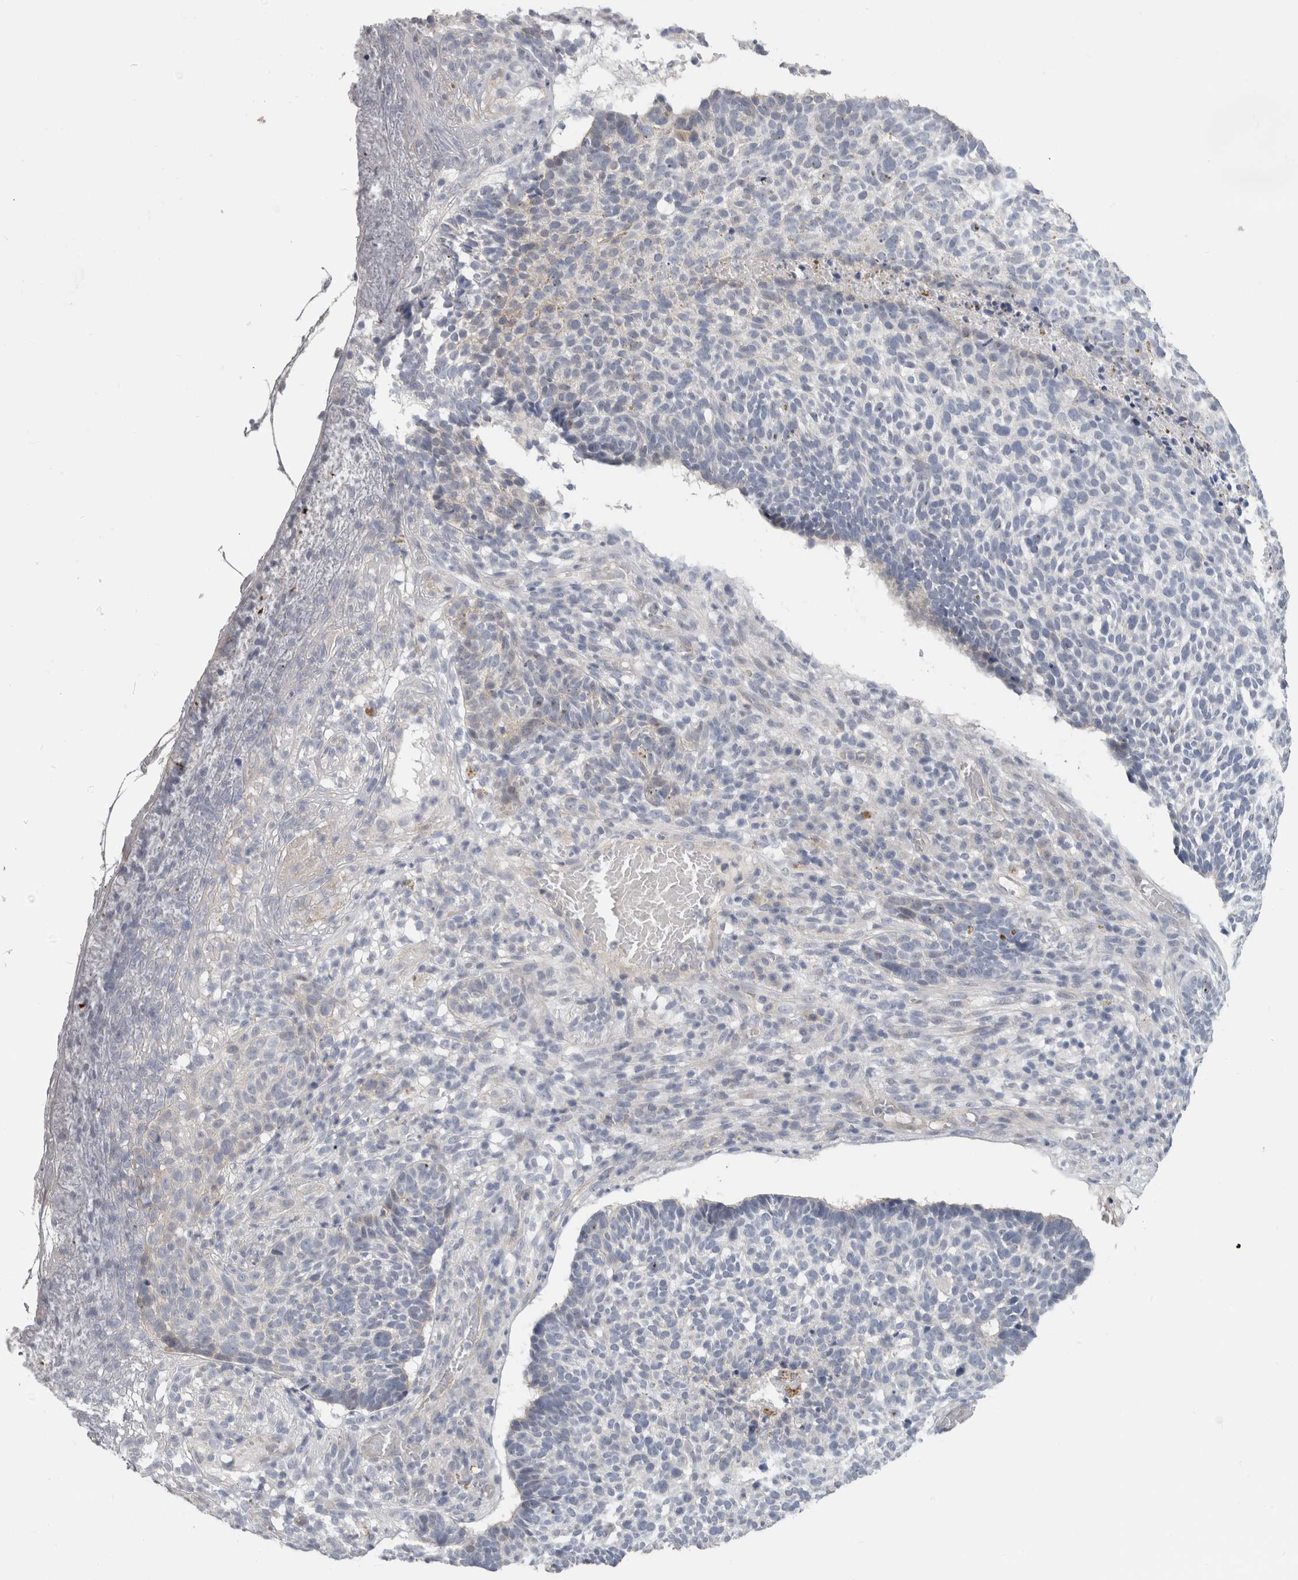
{"staining": {"intensity": "negative", "quantity": "none", "location": "none"}, "tissue": "skin cancer", "cell_type": "Tumor cells", "image_type": "cancer", "snomed": [{"axis": "morphology", "description": "Basal cell carcinoma"}, {"axis": "topography", "description": "Skin"}], "caption": "IHC of skin cancer displays no expression in tumor cells.", "gene": "AFP", "patient": {"sex": "male", "age": 85}}